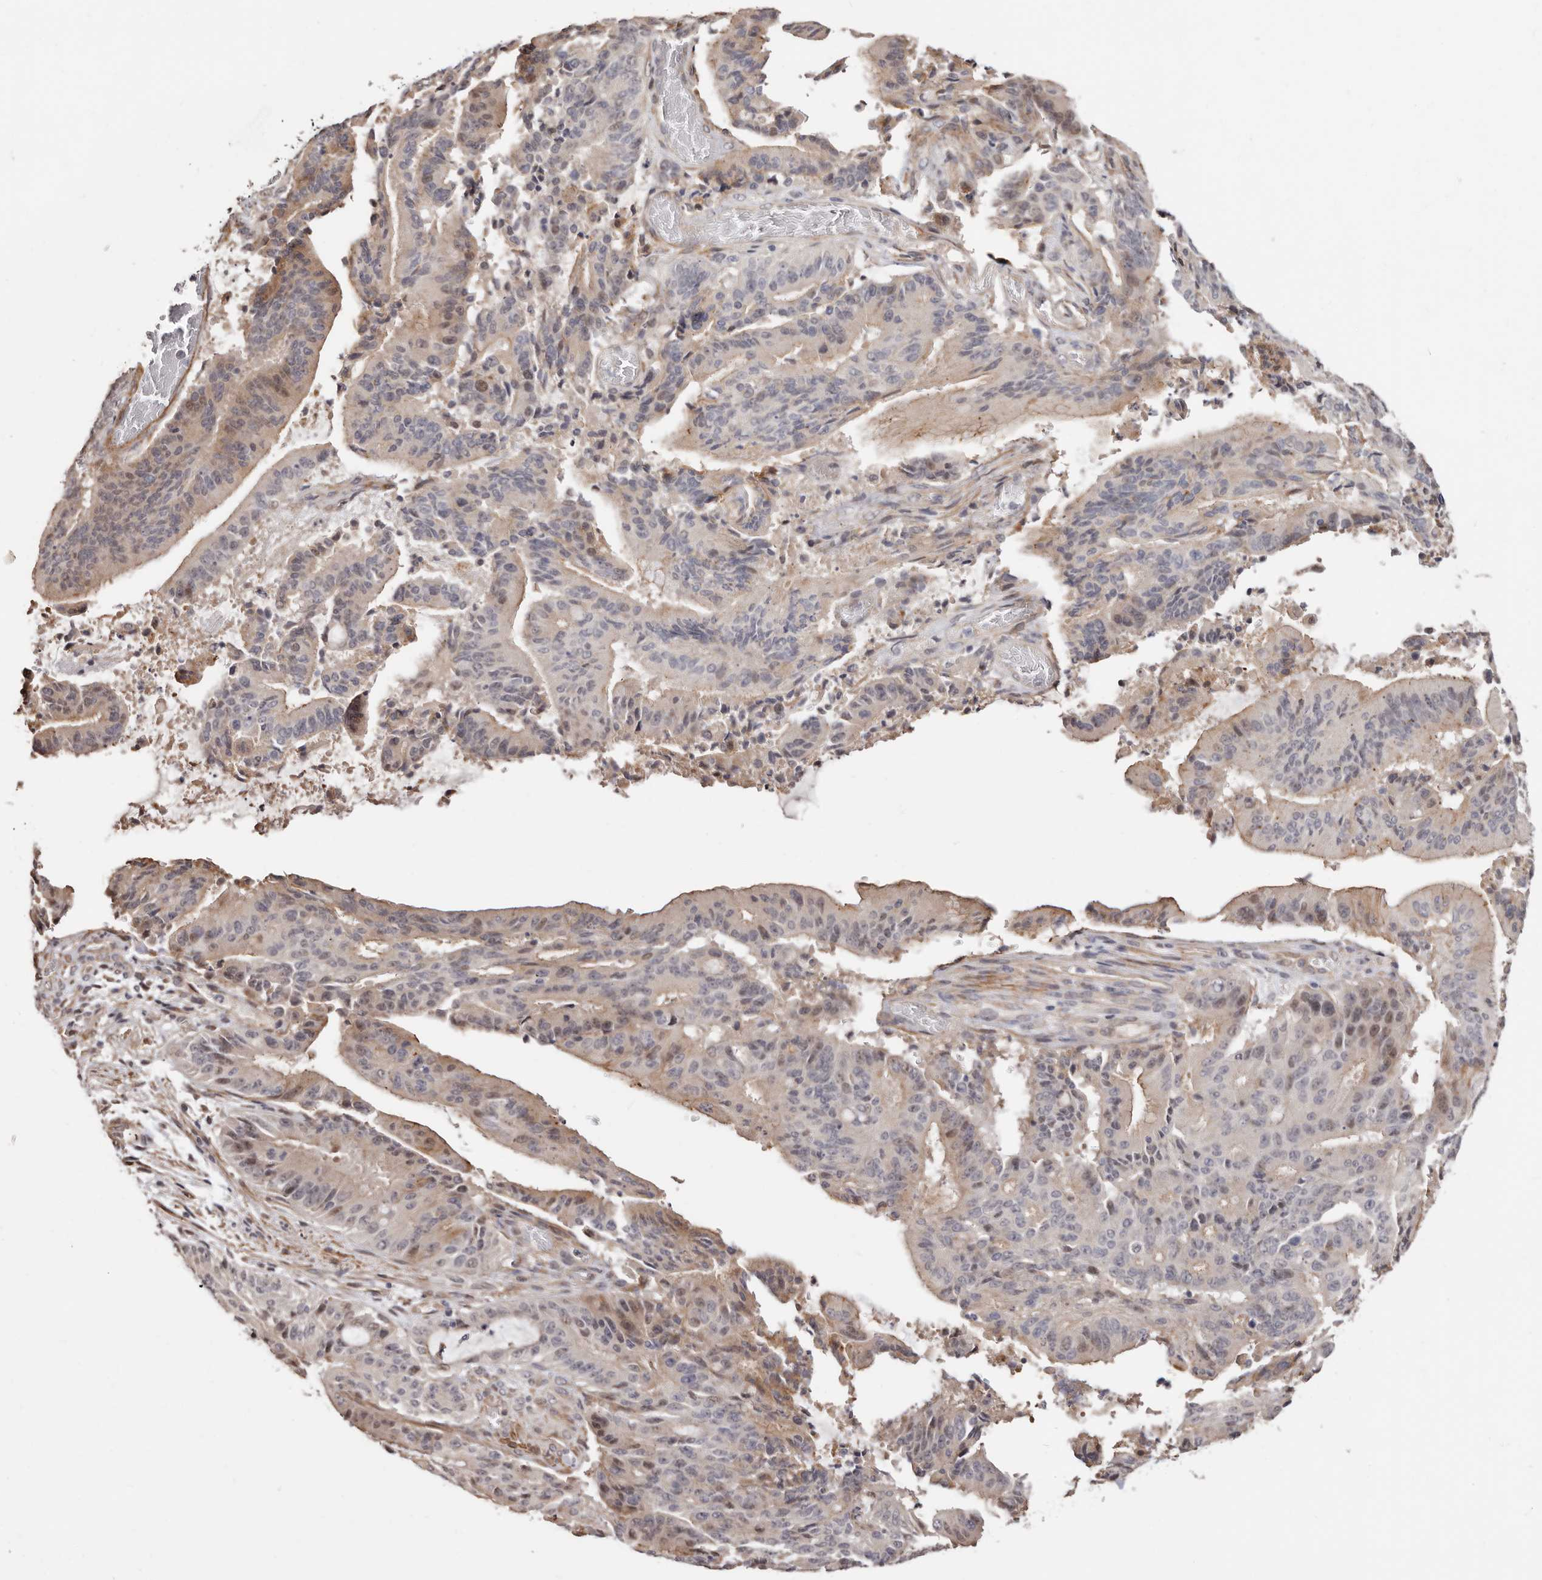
{"staining": {"intensity": "moderate", "quantity": "<25%", "location": "cytoplasmic/membranous,nuclear"}, "tissue": "liver cancer", "cell_type": "Tumor cells", "image_type": "cancer", "snomed": [{"axis": "morphology", "description": "Normal tissue, NOS"}, {"axis": "morphology", "description": "Cholangiocarcinoma"}, {"axis": "topography", "description": "Liver"}, {"axis": "topography", "description": "Peripheral nerve tissue"}], "caption": "A brown stain labels moderate cytoplasmic/membranous and nuclear positivity of a protein in human liver cancer (cholangiocarcinoma) tumor cells.", "gene": "TRIP13", "patient": {"sex": "female", "age": 73}}